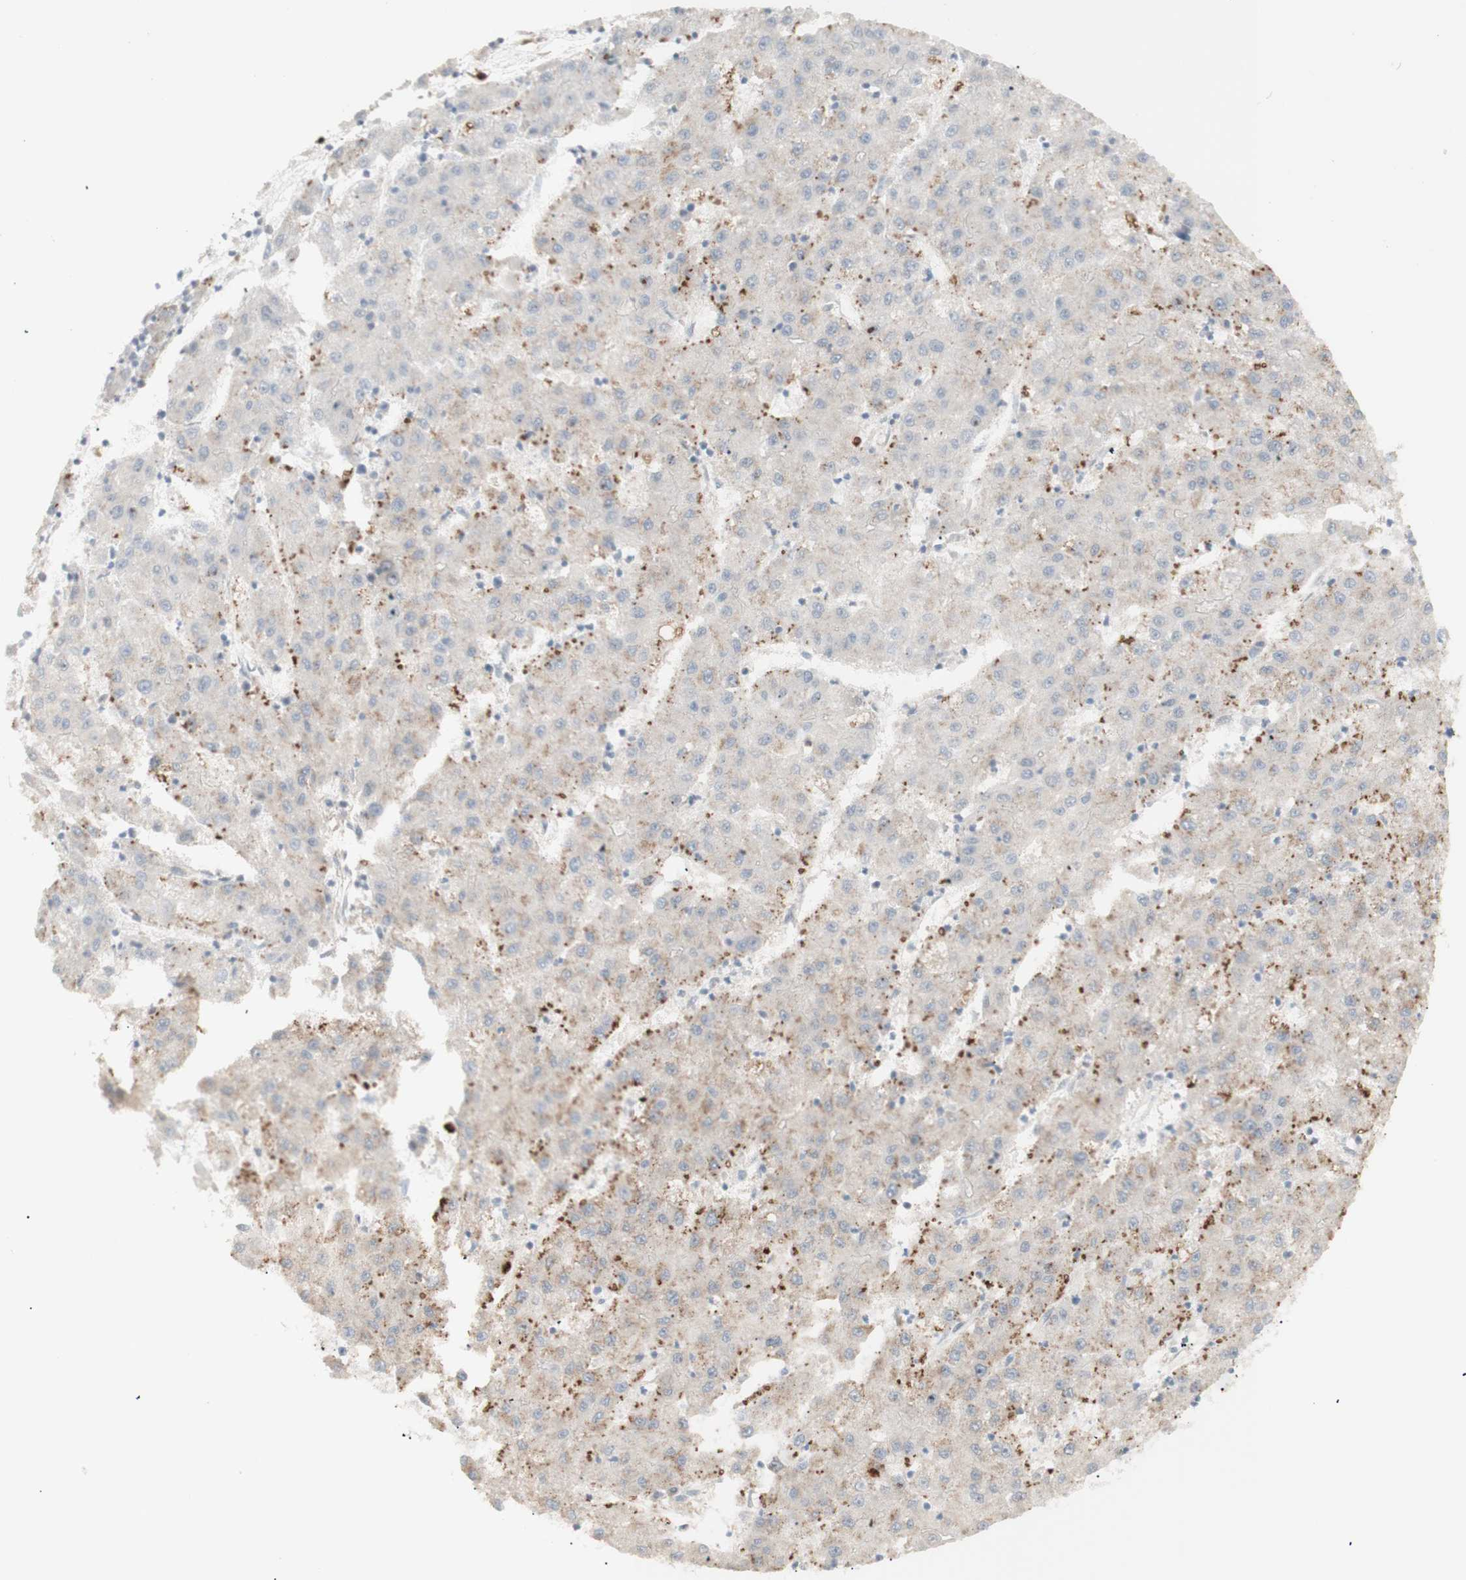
{"staining": {"intensity": "moderate", "quantity": "<25%", "location": "cytoplasmic/membranous"}, "tissue": "liver cancer", "cell_type": "Tumor cells", "image_type": "cancer", "snomed": [{"axis": "morphology", "description": "Carcinoma, Hepatocellular, NOS"}, {"axis": "topography", "description": "Liver"}], "caption": "Approximately <25% of tumor cells in liver cancer (hepatocellular carcinoma) exhibit moderate cytoplasmic/membranous protein staining as visualized by brown immunohistochemical staining.", "gene": "NDST4", "patient": {"sex": "male", "age": 72}}